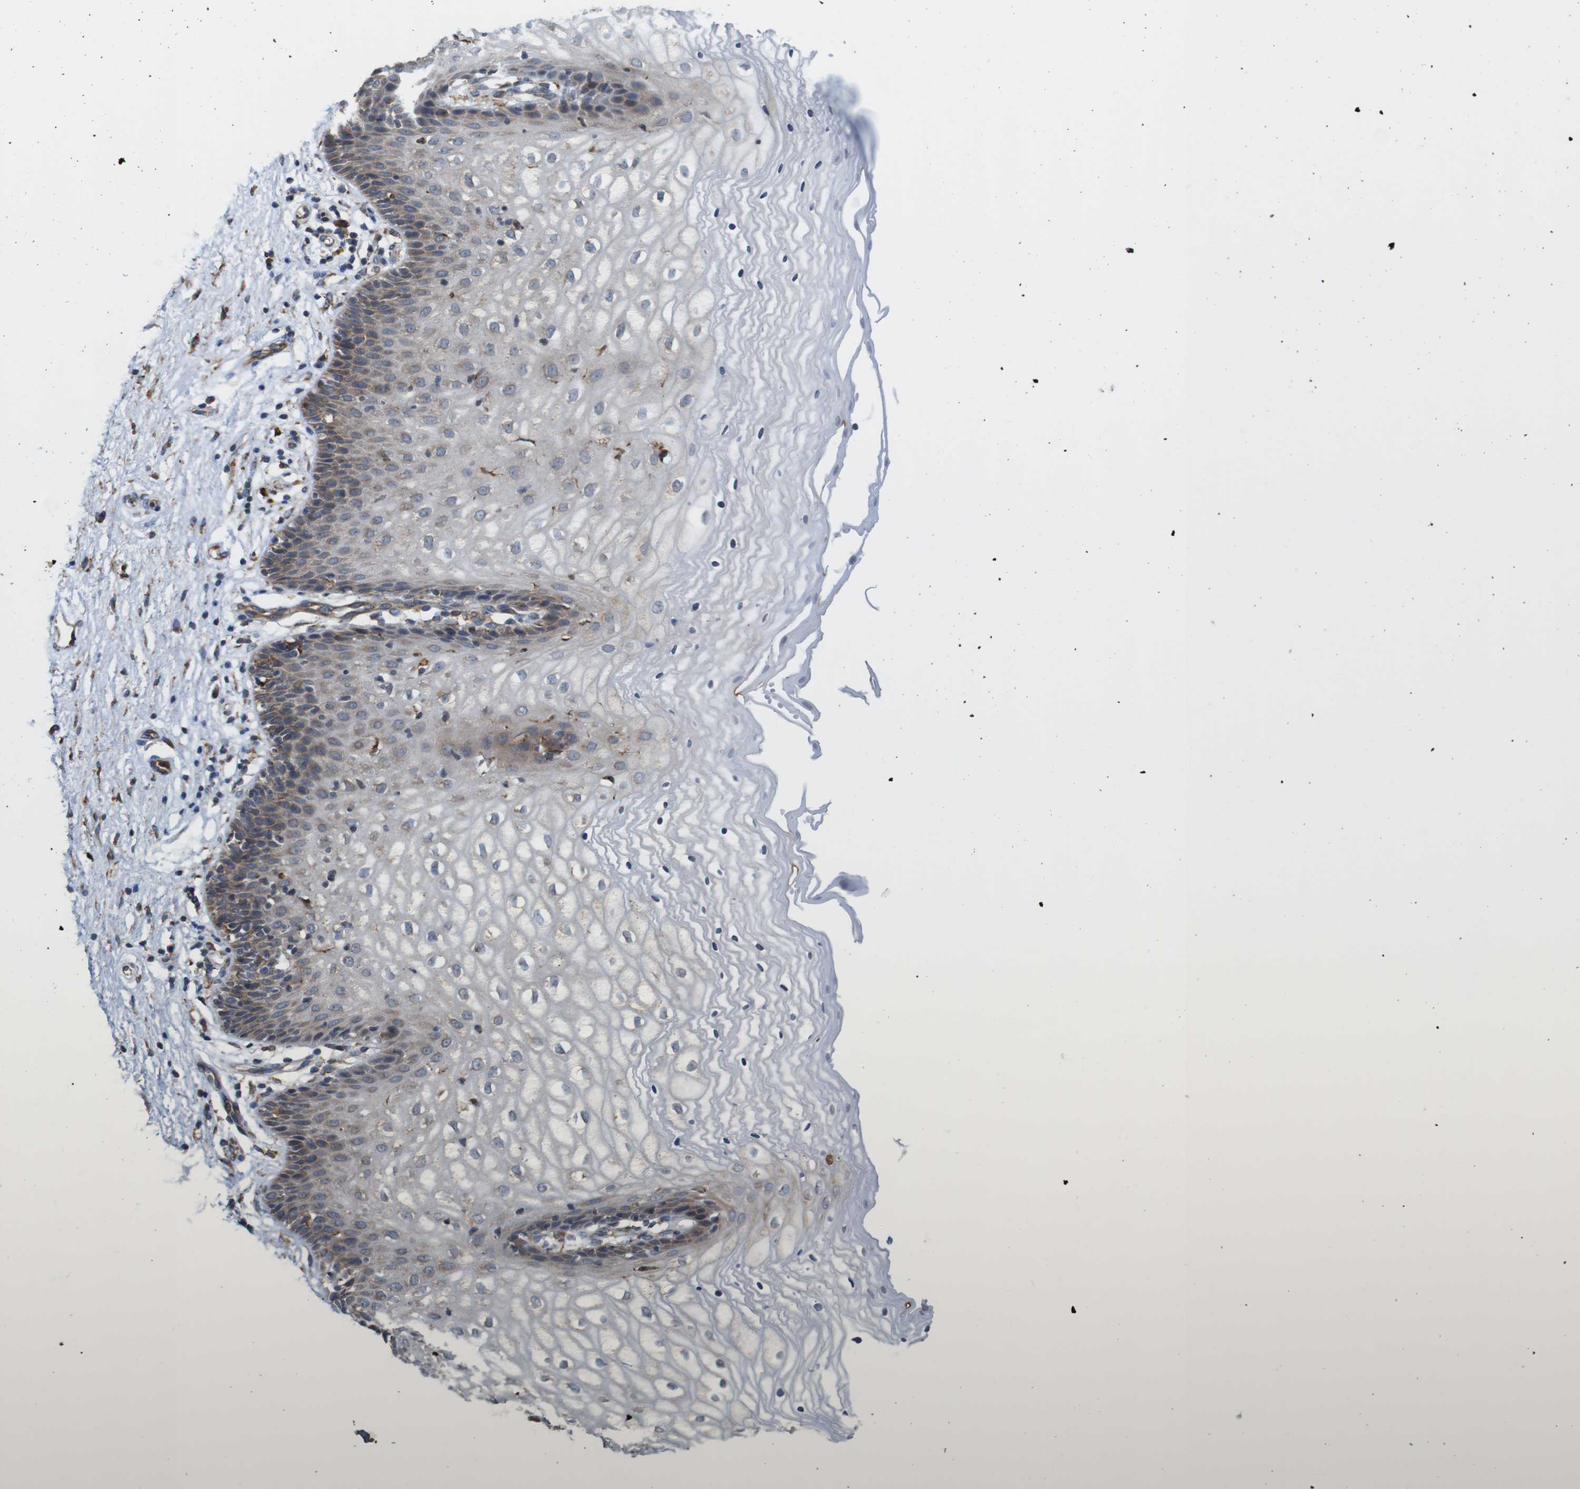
{"staining": {"intensity": "weak", "quantity": "<25%", "location": "cytoplasmic/membranous"}, "tissue": "vagina", "cell_type": "Squamous epithelial cells", "image_type": "normal", "snomed": [{"axis": "morphology", "description": "Normal tissue, NOS"}, {"axis": "topography", "description": "Vagina"}], "caption": "Immunohistochemistry (IHC) micrograph of unremarkable vagina: human vagina stained with DAB (3,3'-diaminobenzidine) displays no significant protein staining in squamous epithelial cells. The staining was performed using DAB to visualize the protein expression in brown, while the nuclei were stained in blue with hematoxylin (Magnification: 20x).", "gene": "UGGT1", "patient": {"sex": "female", "age": 34}}